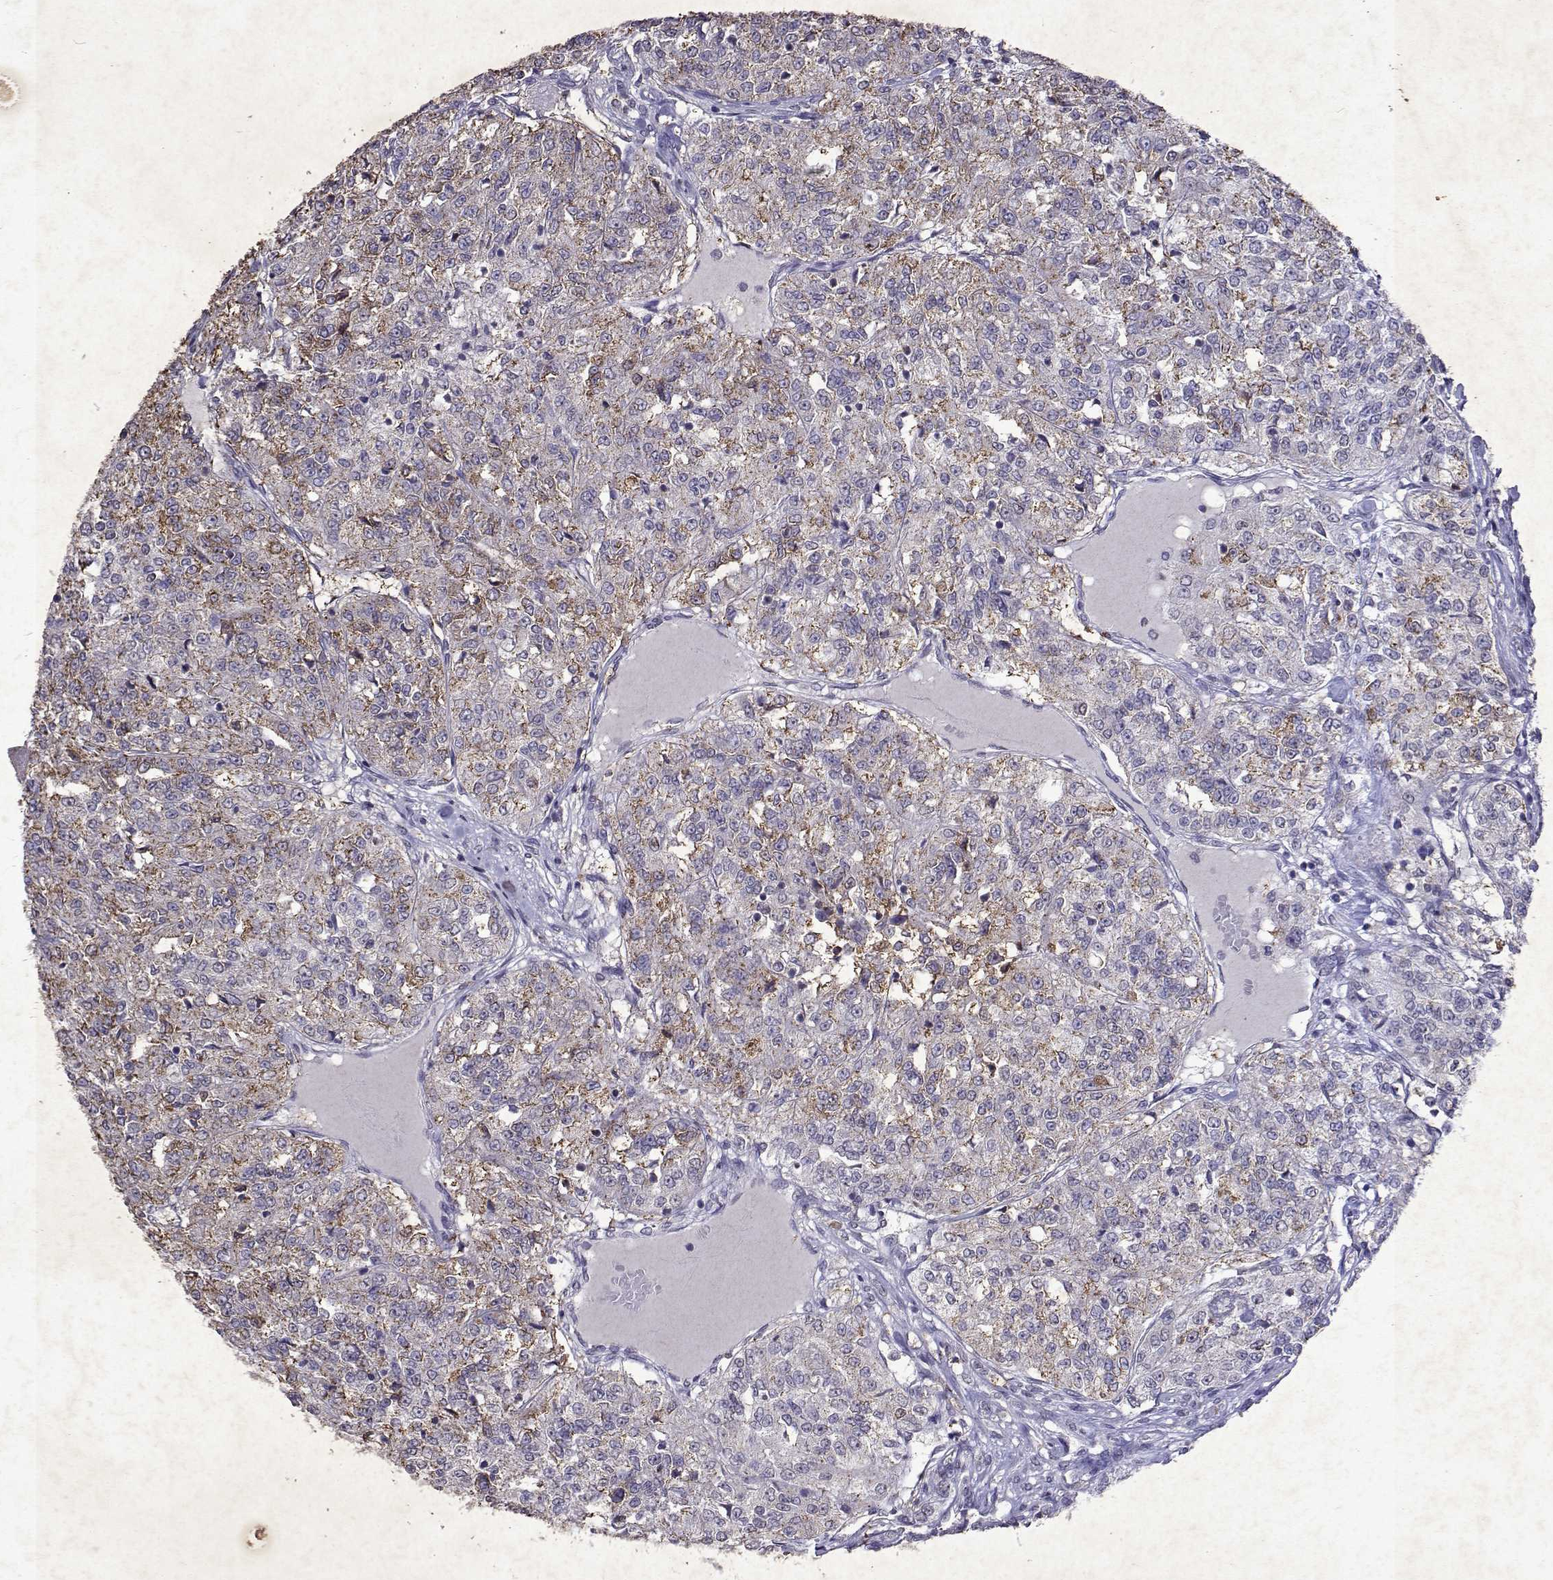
{"staining": {"intensity": "weak", "quantity": "25%-75%", "location": "cytoplasmic/membranous"}, "tissue": "renal cancer", "cell_type": "Tumor cells", "image_type": "cancer", "snomed": [{"axis": "morphology", "description": "Adenocarcinoma, NOS"}, {"axis": "topography", "description": "Kidney"}], "caption": "Approximately 25%-75% of tumor cells in human adenocarcinoma (renal) show weak cytoplasmic/membranous protein expression as visualized by brown immunohistochemical staining.", "gene": "DUSP28", "patient": {"sex": "female", "age": 63}}